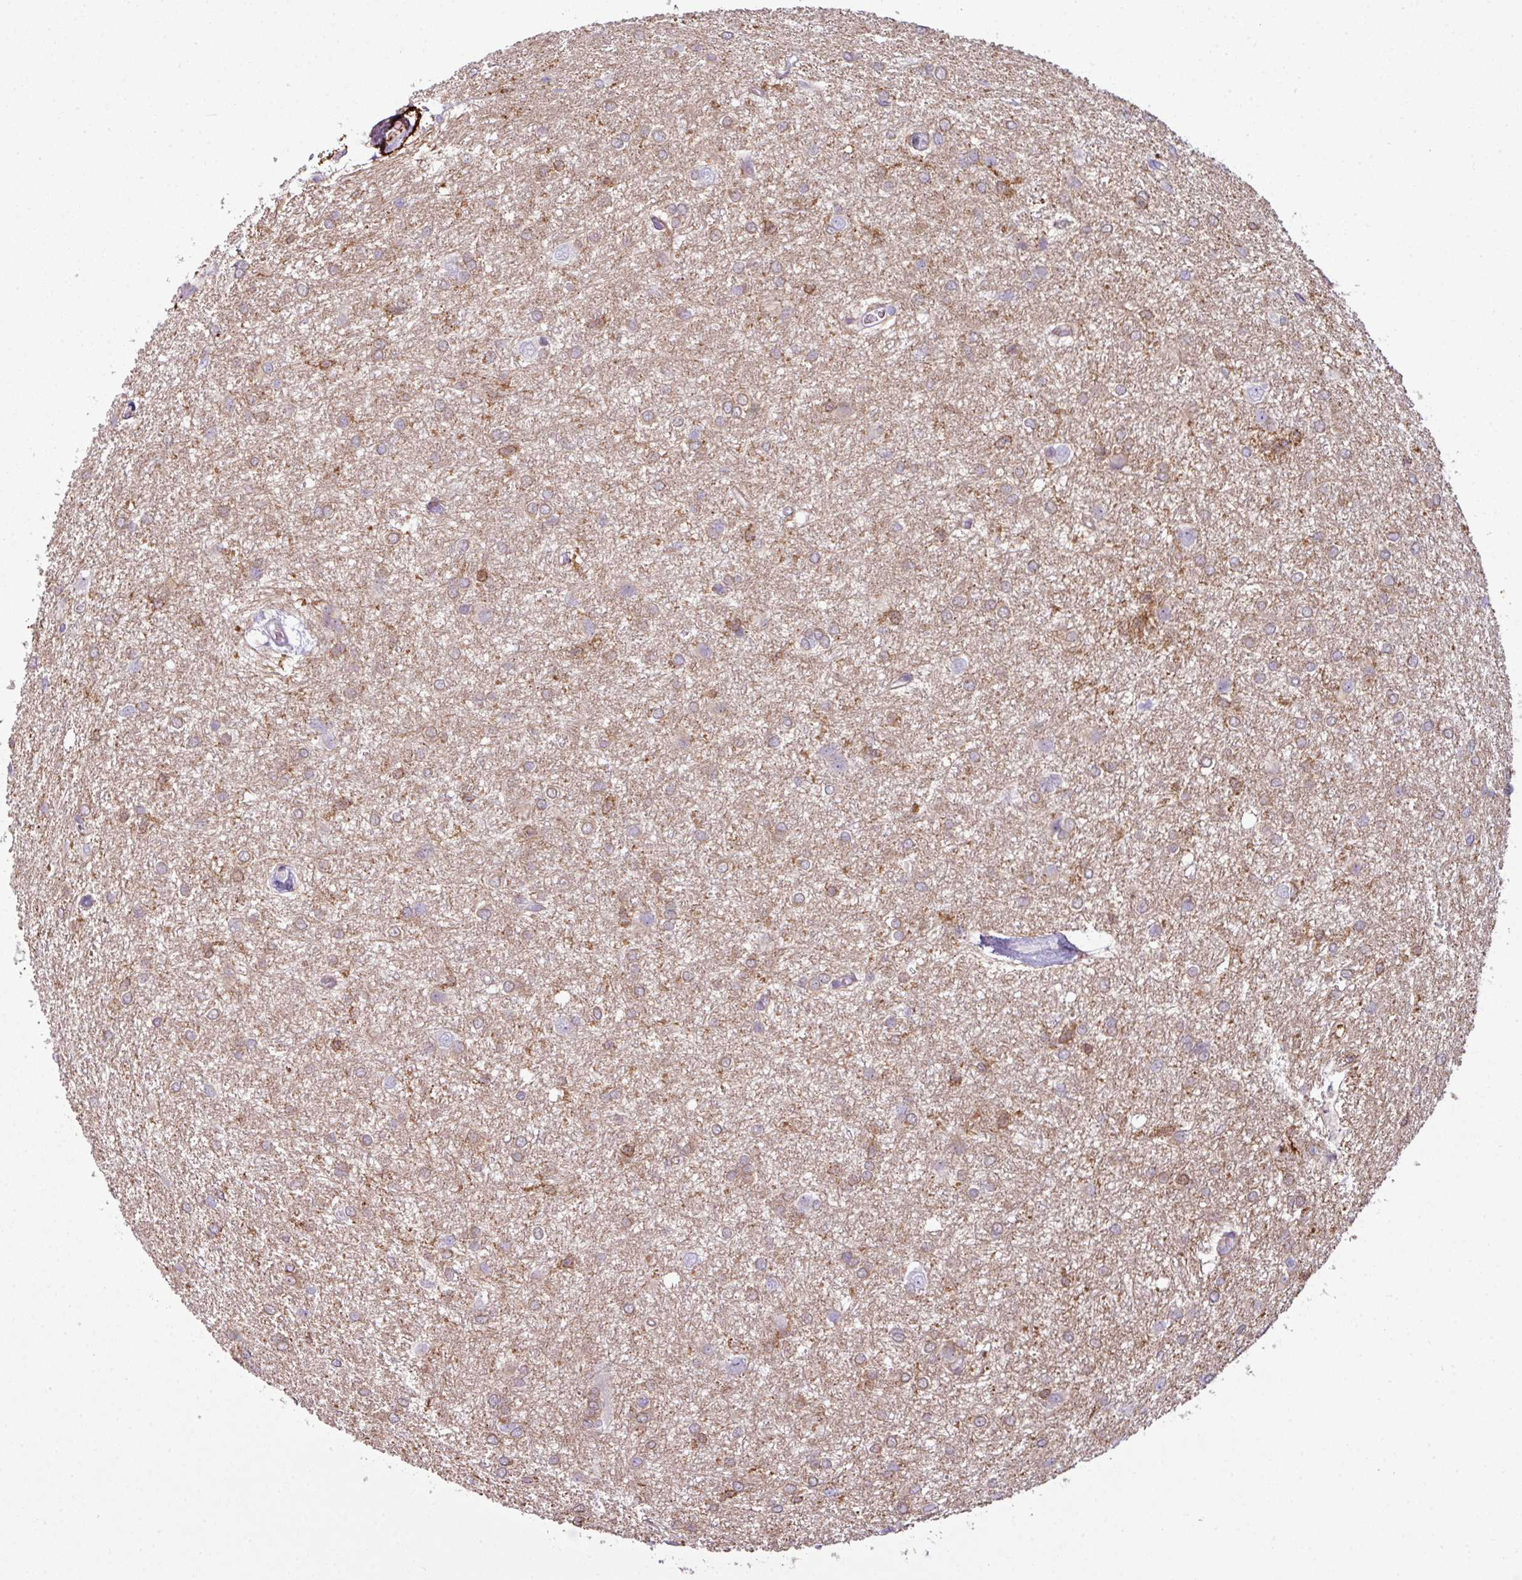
{"staining": {"intensity": "moderate", "quantity": "25%-75%", "location": "cytoplasmic/membranous"}, "tissue": "glioma", "cell_type": "Tumor cells", "image_type": "cancer", "snomed": [{"axis": "morphology", "description": "Glioma, malignant, High grade"}, {"axis": "topography", "description": "Brain"}], "caption": "Moderate cytoplasmic/membranous protein positivity is identified in approximately 25%-75% of tumor cells in glioma.", "gene": "COL8A1", "patient": {"sex": "female", "age": 50}}